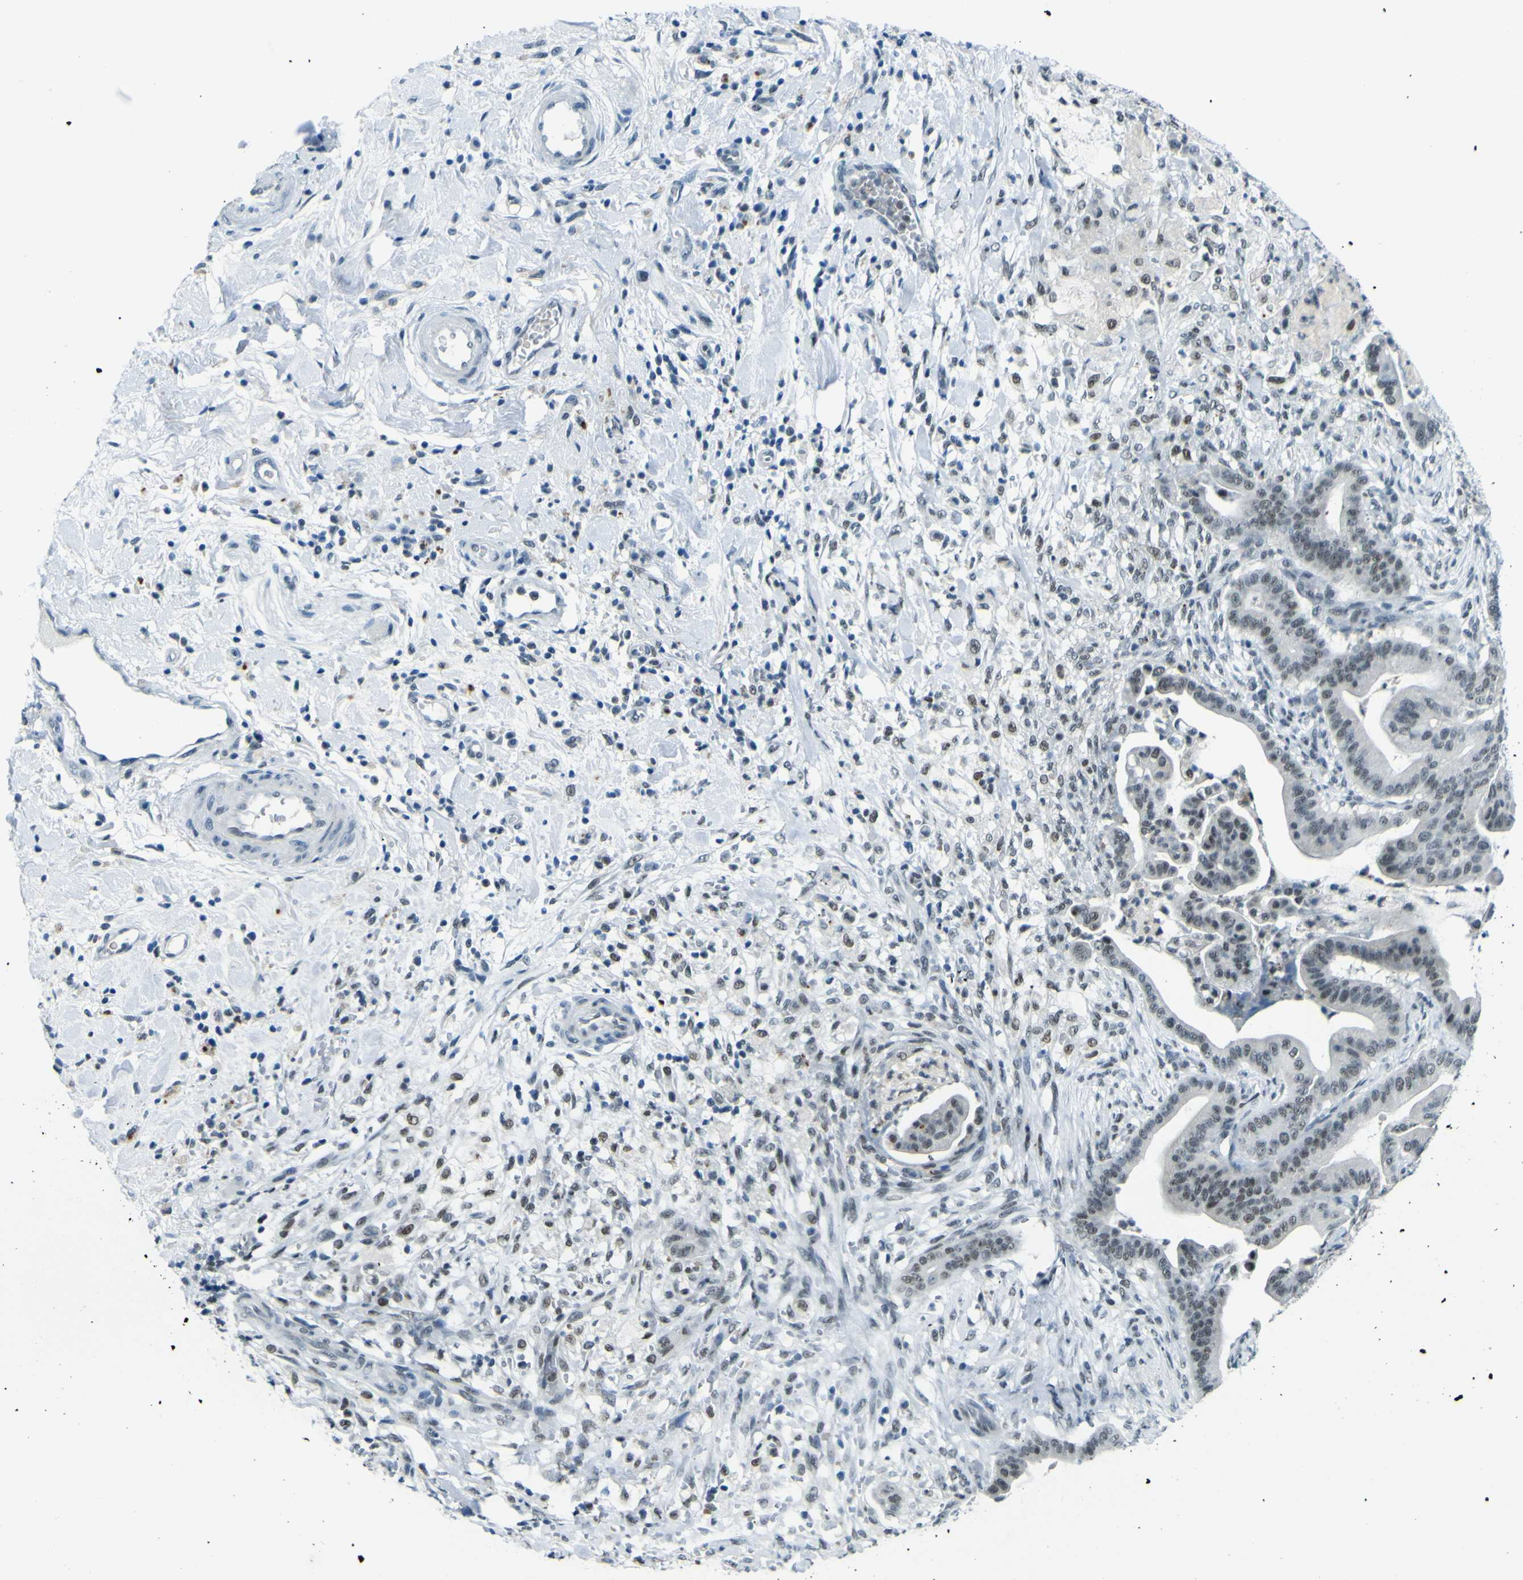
{"staining": {"intensity": "moderate", "quantity": ">75%", "location": "nuclear"}, "tissue": "pancreatic cancer", "cell_type": "Tumor cells", "image_type": "cancer", "snomed": [{"axis": "morphology", "description": "Adenocarcinoma, NOS"}, {"axis": "topography", "description": "Pancreas"}], "caption": "This histopathology image demonstrates immunohistochemistry staining of human pancreatic cancer (adenocarcinoma), with medium moderate nuclear positivity in about >75% of tumor cells.", "gene": "CEBPG", "patient": {"sex": "male", "age": 63}}